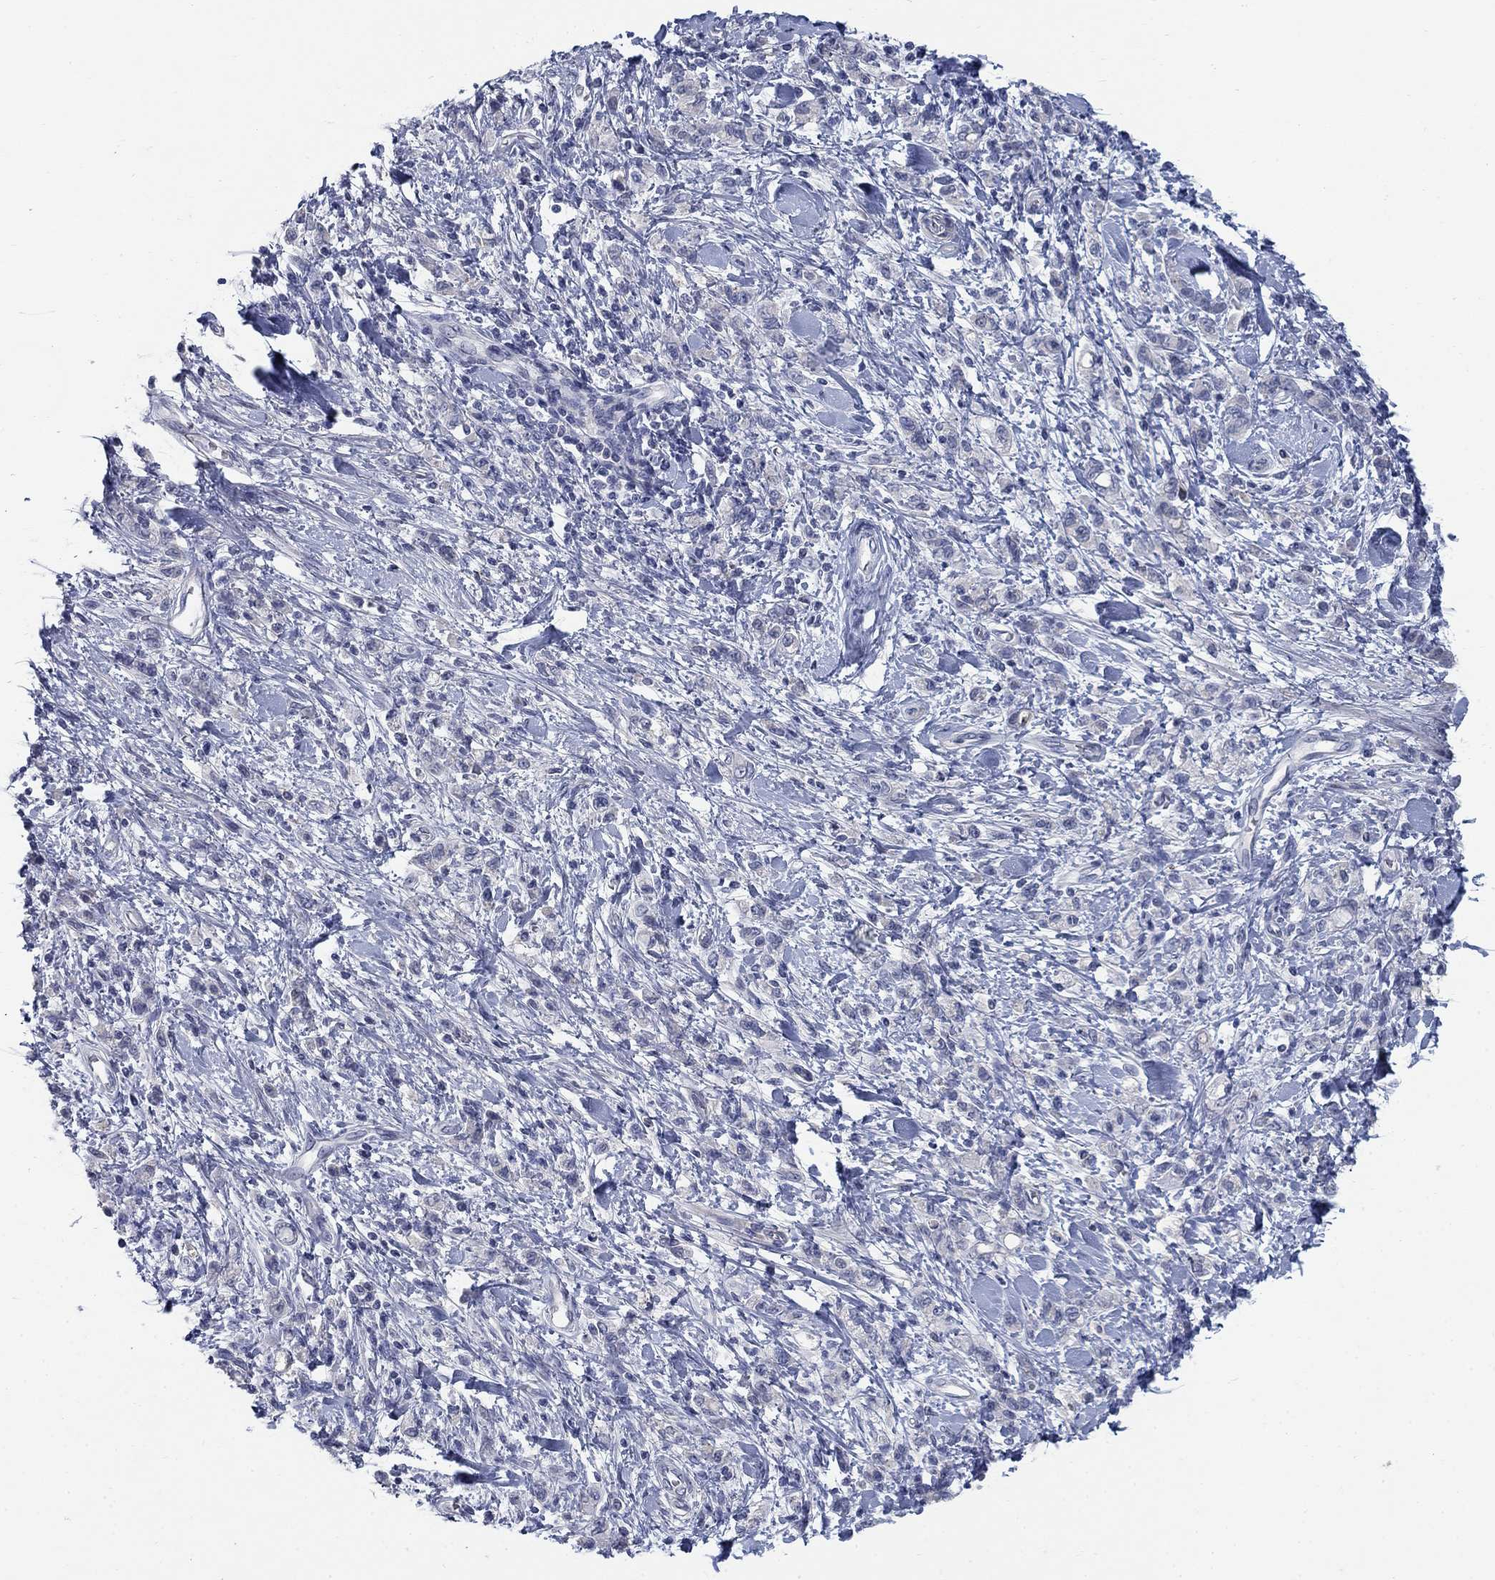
{"staining": {"intensity": "negative", "quantity": "none", "location": "none"}, "tissue": "stomach cancer", "cell_type": "Tumor cells", "image_type": "cancer", "snomed": [{"axis": "morphology", "description": "Adenocarcinoma, NOS"}, {"axis": "topography", "description": "Stomach"}], "caption": "Immunohistochemistry histopathology image of neoplastic tissue: human adenocarcinoma (stomach) stained with DAB (3,3'-diaminobenzidine) demonstrates no significant protein expression in tumor cells. (Brightfield microscopy of DAB (3,3'-diaminobenzidine) immunohistochemistry (IHC) at high magnification).", "gene": "DNER", "patient": {"sex": "male", "age": 77}}